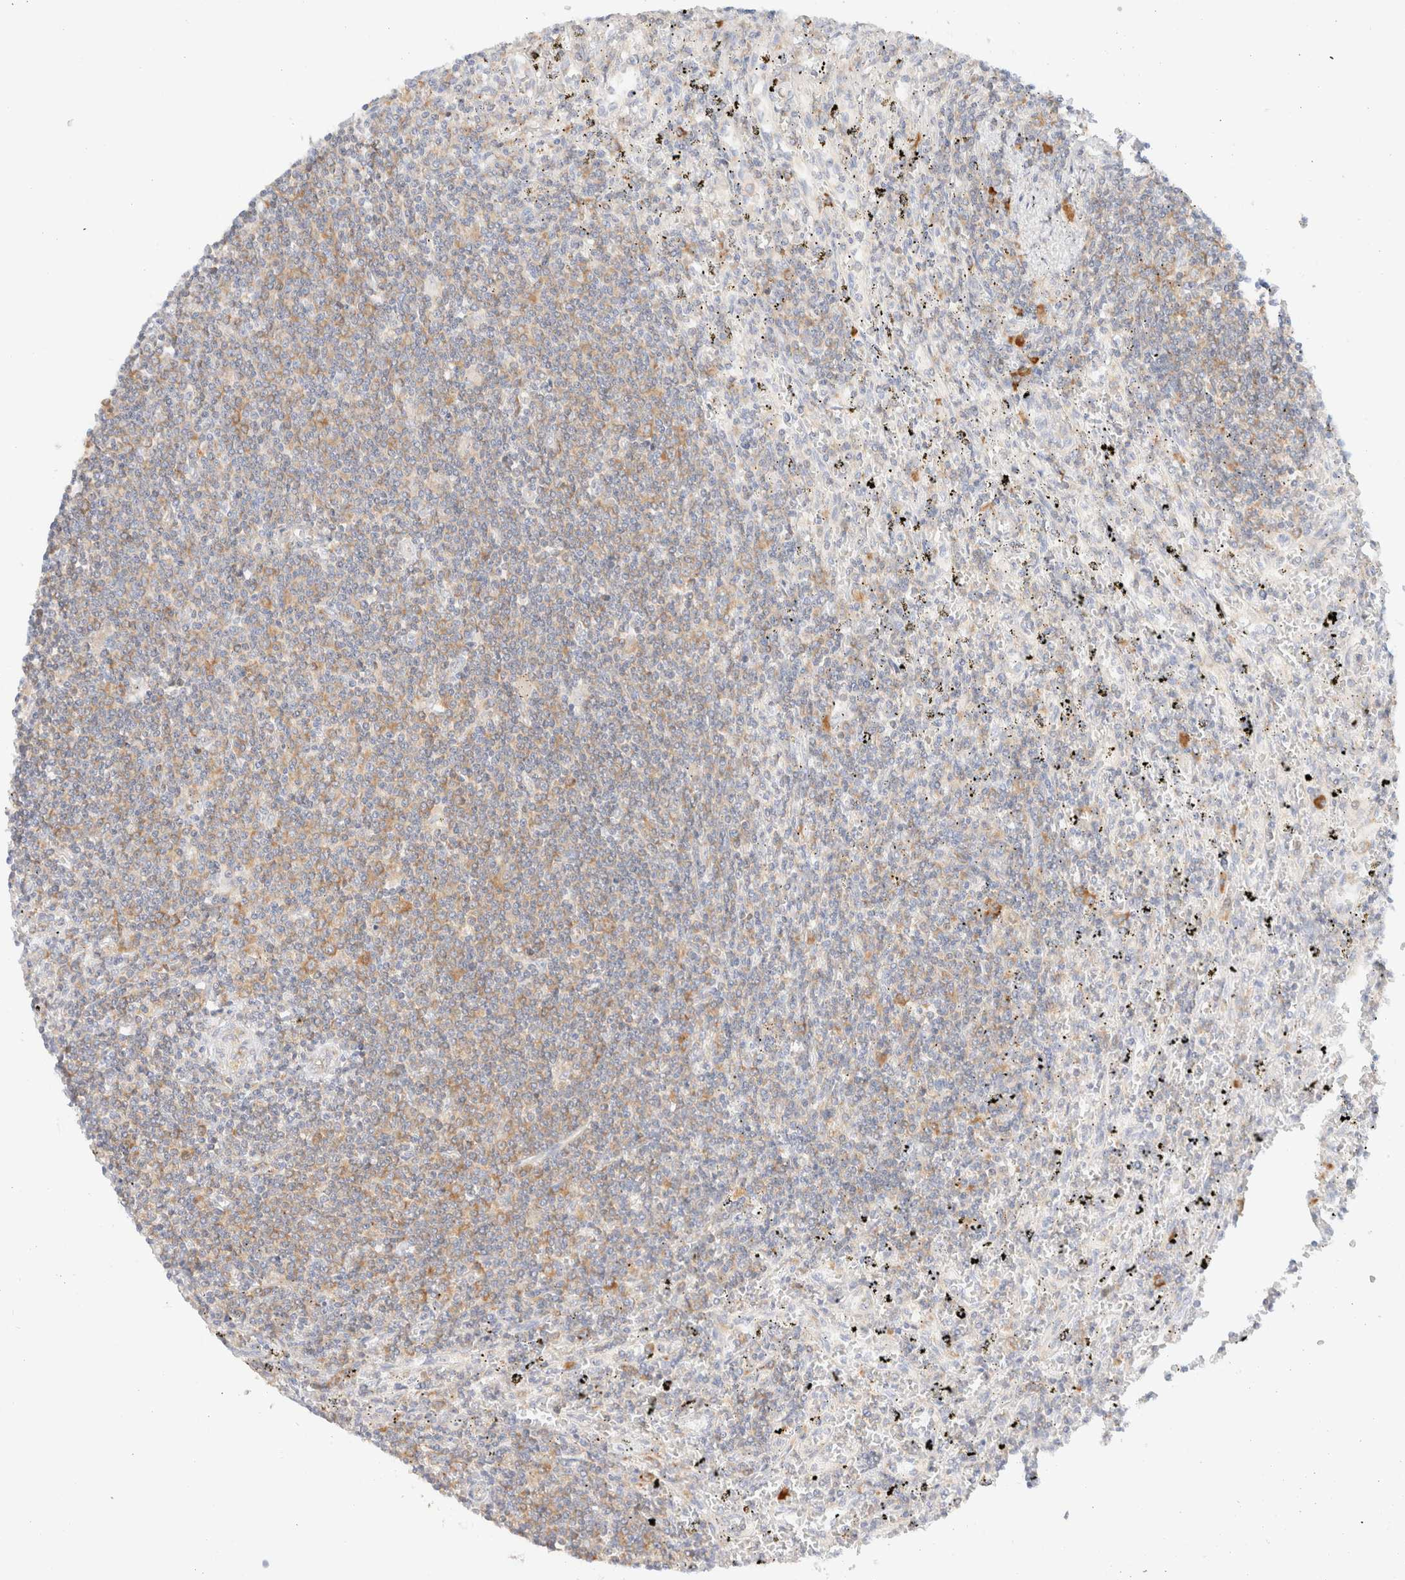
{"staining": {"intensity": "moderate", "quantity": "<25%", "location": "cytoplasmic/membranous"}, "tissue": "lymphoma", "cell_type": "Tumor cells", "image_type": "cancer", "snomed": [{"axis": "morphology", "description": "Malignant lymphoma, non-Hodgkin's type, Low grade"}, {"axis": "topography", "description": "Spleen"}], "caption": "Brown immunohistochemical staining in human low-grade malignant lymphoma, non-Hodgkin's type shows moderate cytoplasmic/membranous positivity in approximately <25% of tumor cells. (DAB = brown stain, brightfield microscopy at high magnification).", "gene": "ZC2HC1A", "patient": {"sex": "male", "age": 76}}